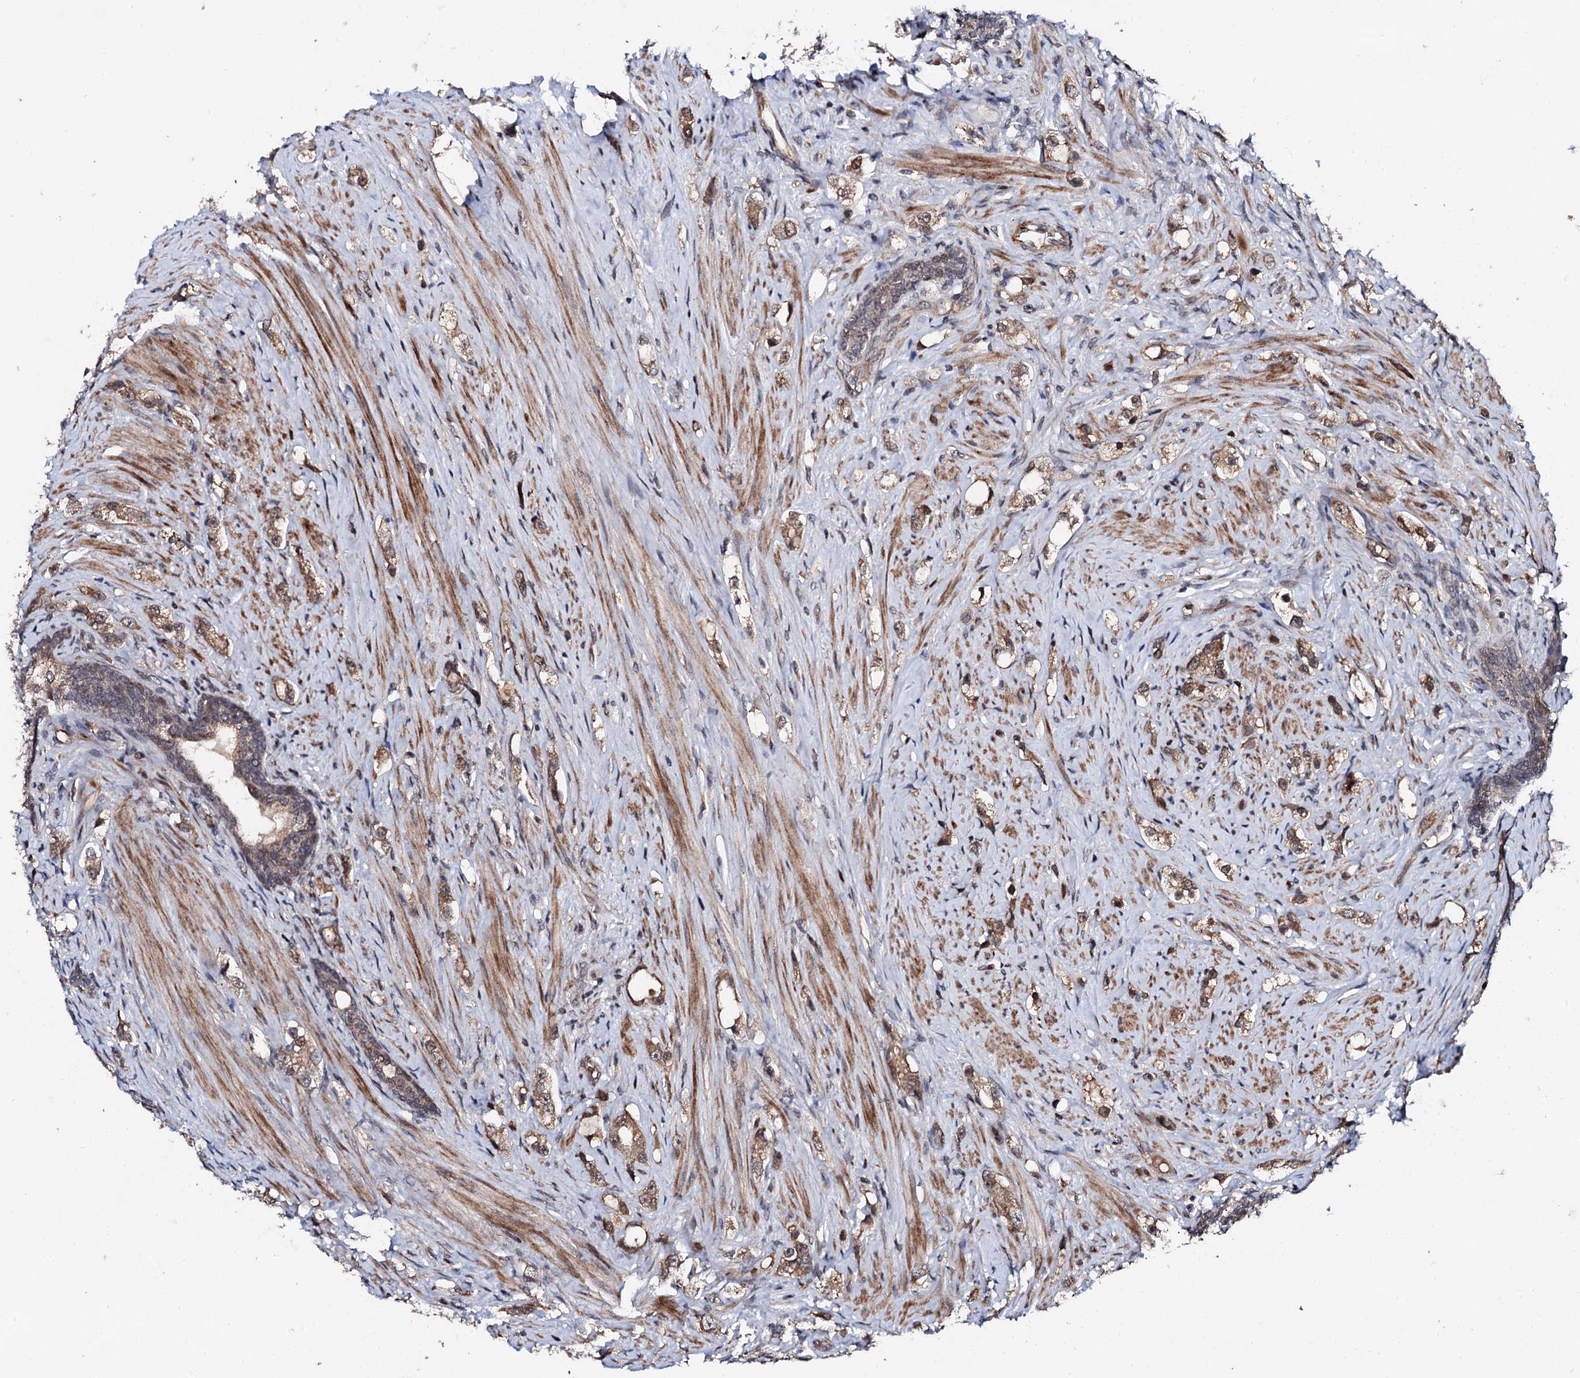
{"staining": {"intensity": "weak", "quantity": ">75%", "location": "cytoplasmic/membranous"}, "tissue": "prostate cancer", "cell_type": "Tumor cells", "image_type": "cancer", "snomed": [{"axis": "morphology", "description": "Adenocarcinoma, High grade"}, {"axis": "topography", "description": "Prostate"}], "caption": "The immunohistochemical stain highlights weak cytoplasmic/membranous expression in tumor cells of prostate cancer tissue. The protein is stained brown, and the nuclei are stained in blue (DAB IHC with brightfield microscopy, high magnification).", "gene": "FAM111A", "patient": {"sex": "male", "age": 63}}